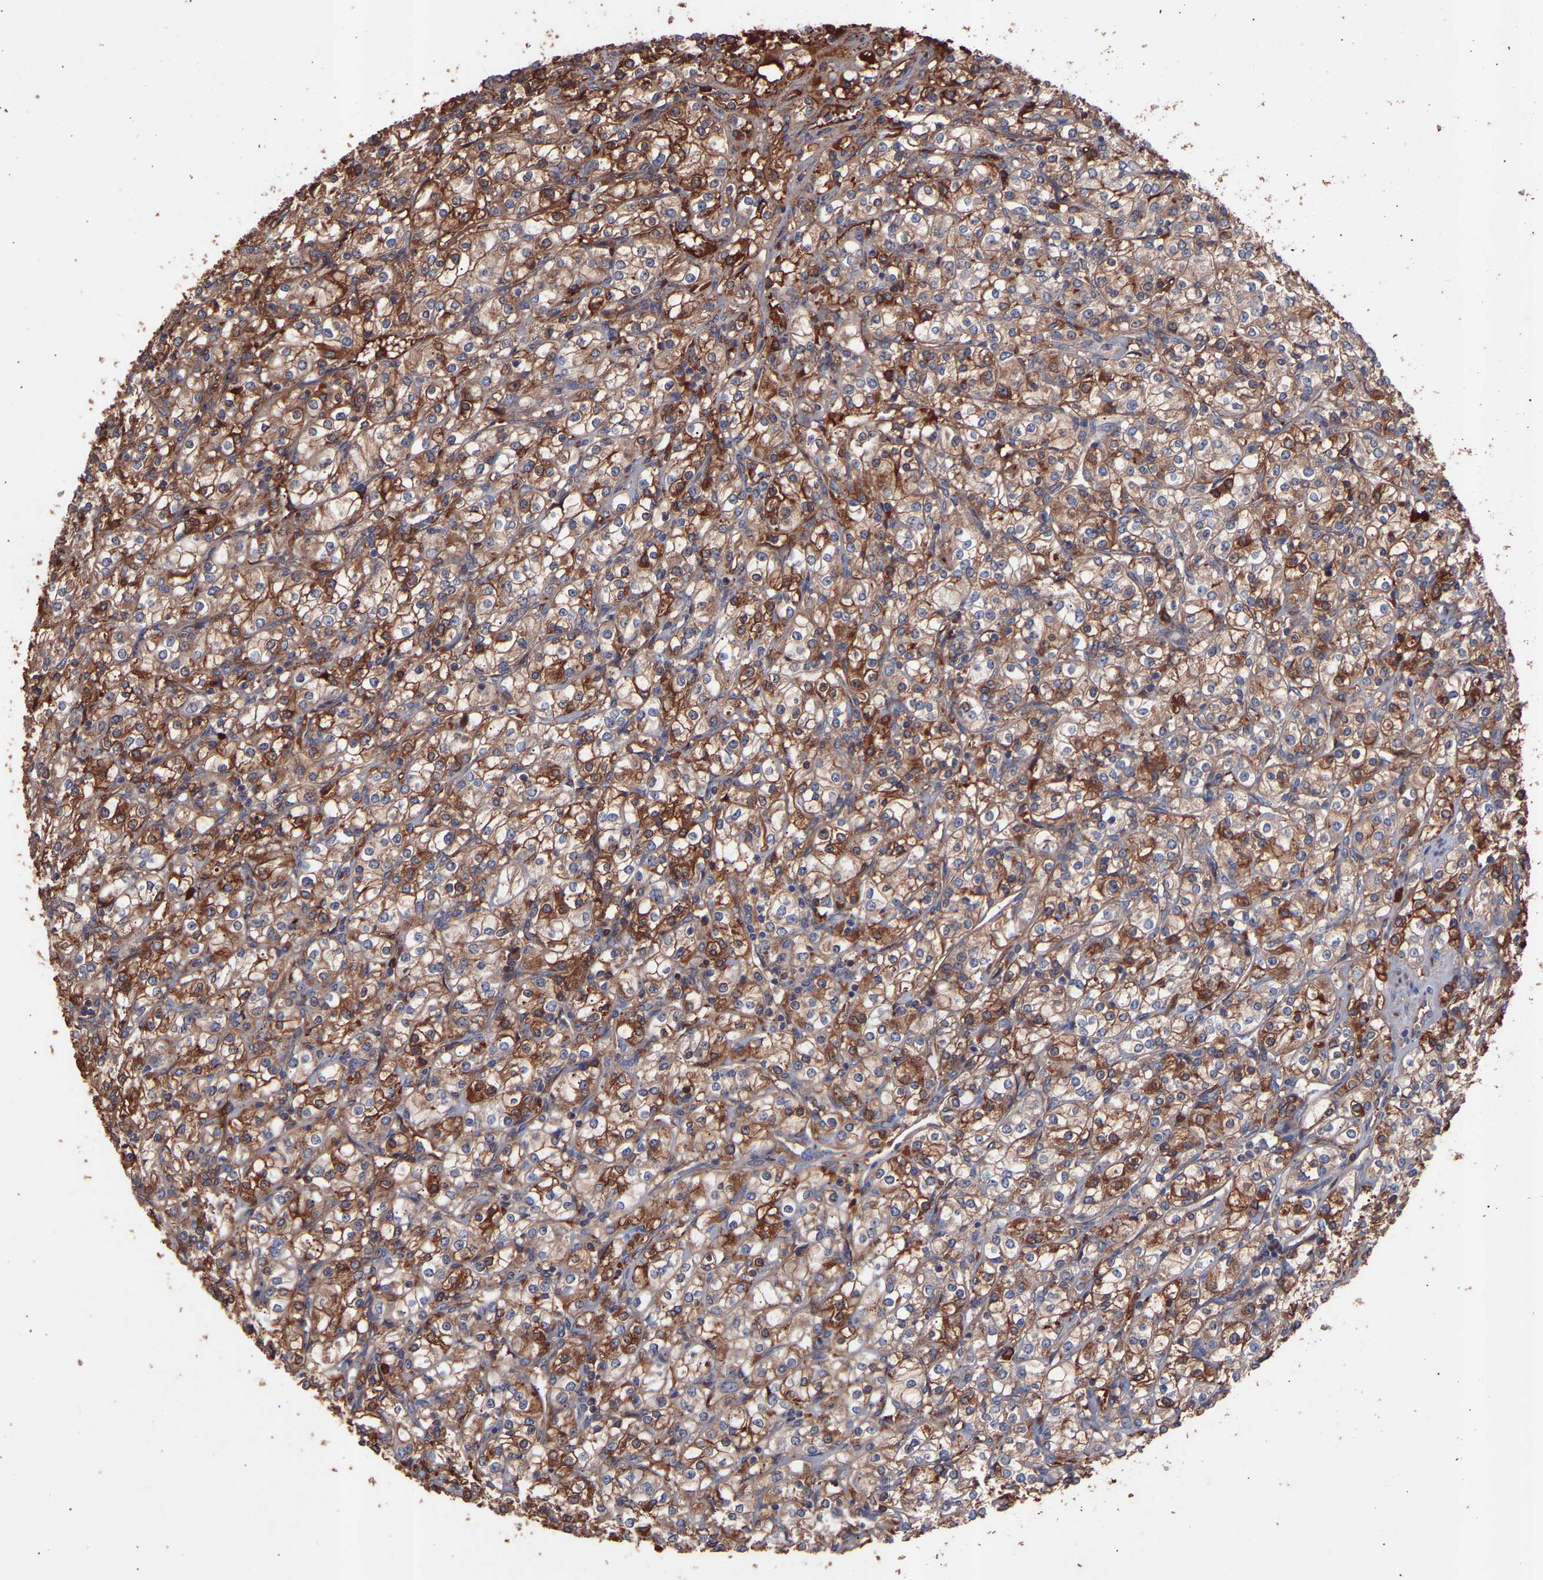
{"staining": {"intensity": "moderate", "quantity": ">75%", "location": "cytoplasmic/membranous"}, "tissue": "renal cancer", "cell_type": "Tumor cells", "image_type": "cancer", "snomed": [{"axis": "morphology", "description": "Adenocarcinoma, NOS"}, {"axis": "topography", "description": "Kidney"}], "caption": "Adenocarcinoma (renal) tissue displays moderate cytoplasmic/membranous expression in about >75% of tumor cells", "gene": "TMEM268", "patient": {"sex": "male", "age": 77}}